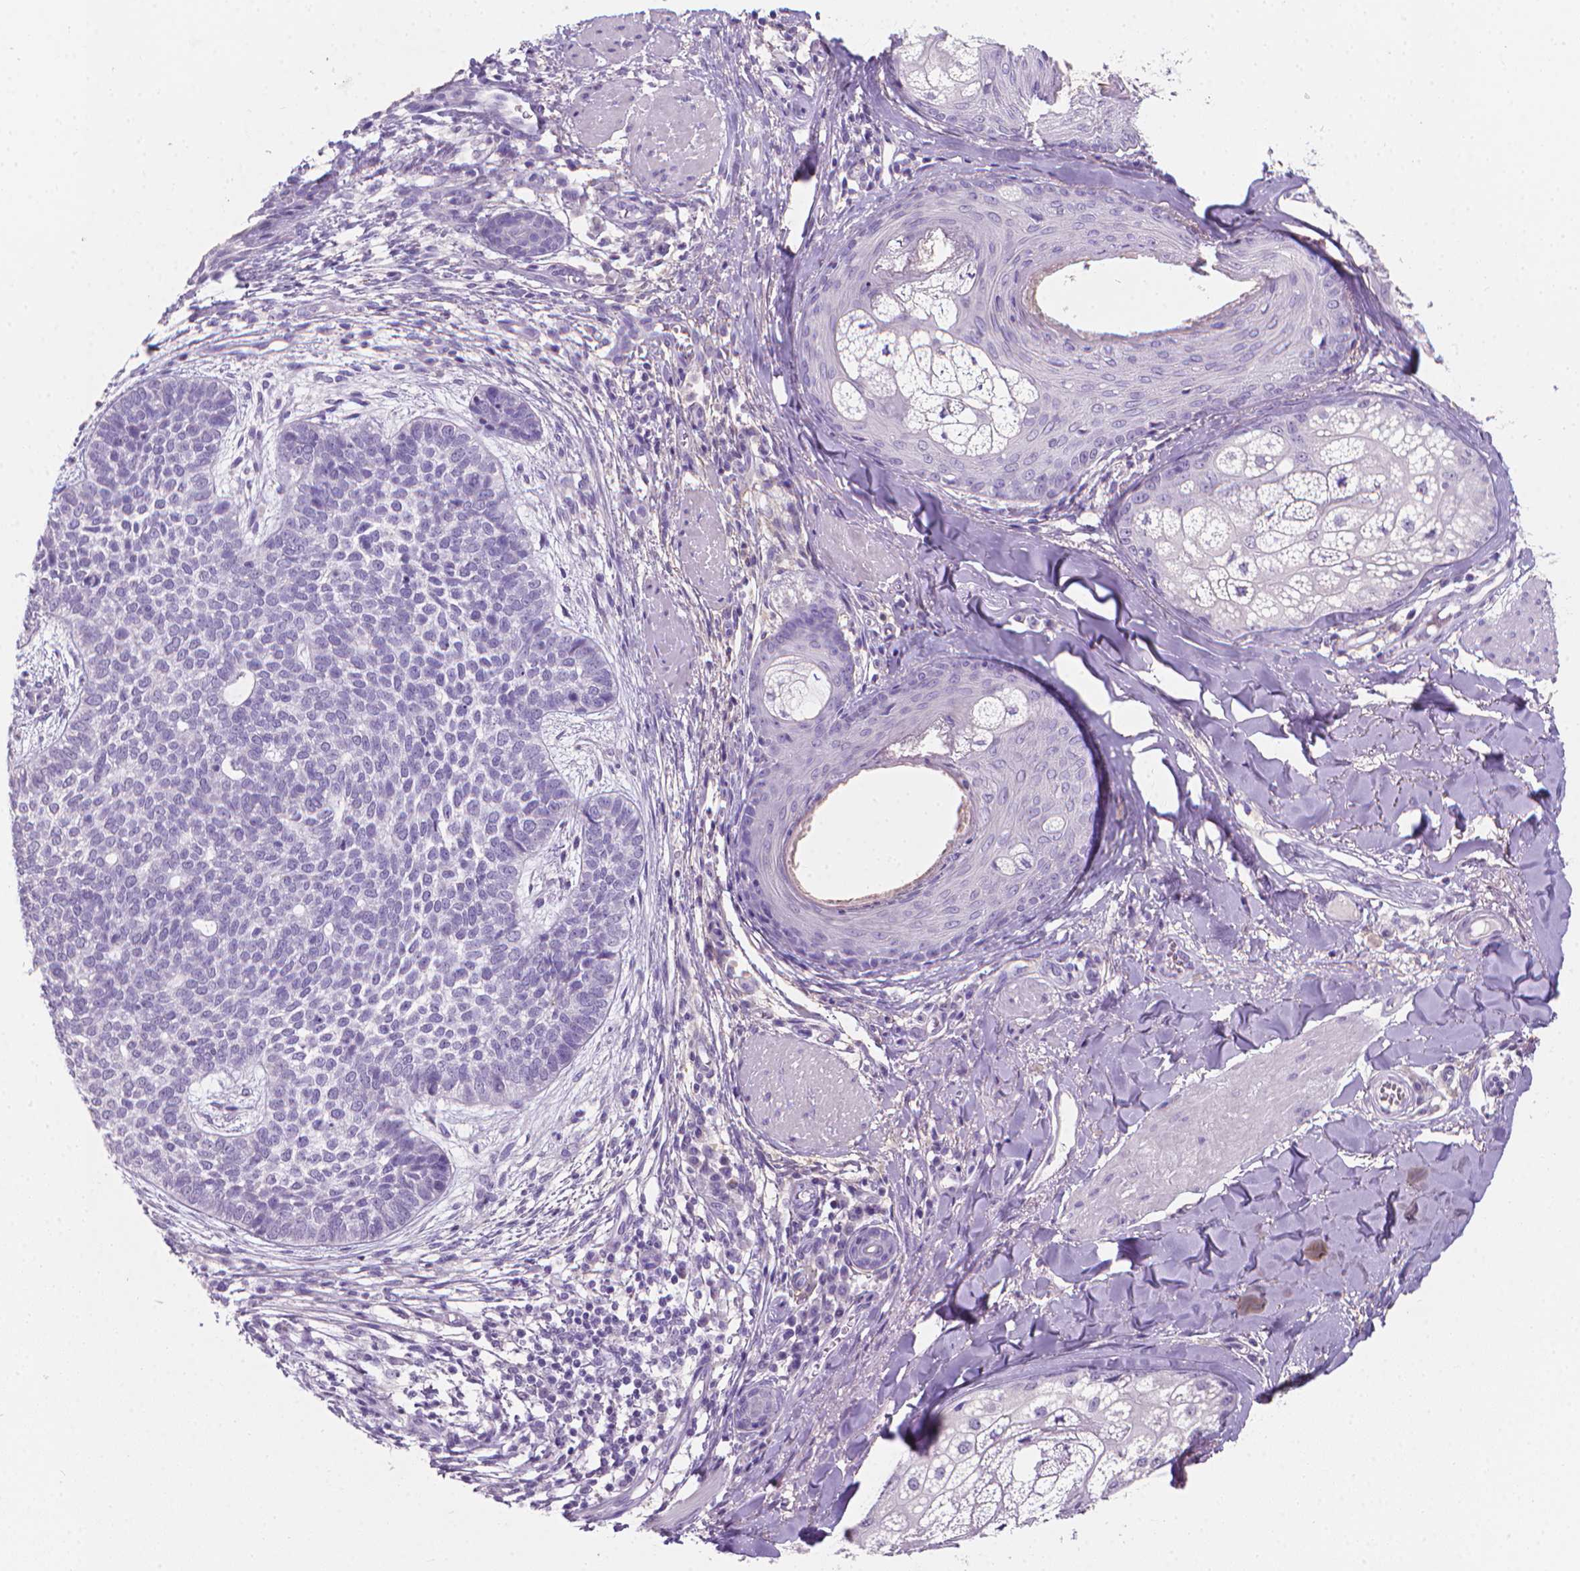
{"staining": {"intensity": "negative", "quantity": "none", "location": "none"}, "tissue": "skin cancer", "cell_type": "Tumor cells", "image_type": "cancer", "snomed": [{"axis": "morphology", "description": "Basal cell carcinoma"}, {"axis": "topography", "description": "Skin"}], "caption": "High power microscopy histopathology image of an immunohistochemistry (IHC) histopathology image of skin cancer, revealing no significant expression in tumor cells.", "gene": "XPNPEP2", "patient": {"sex": "female", "age": 69}}